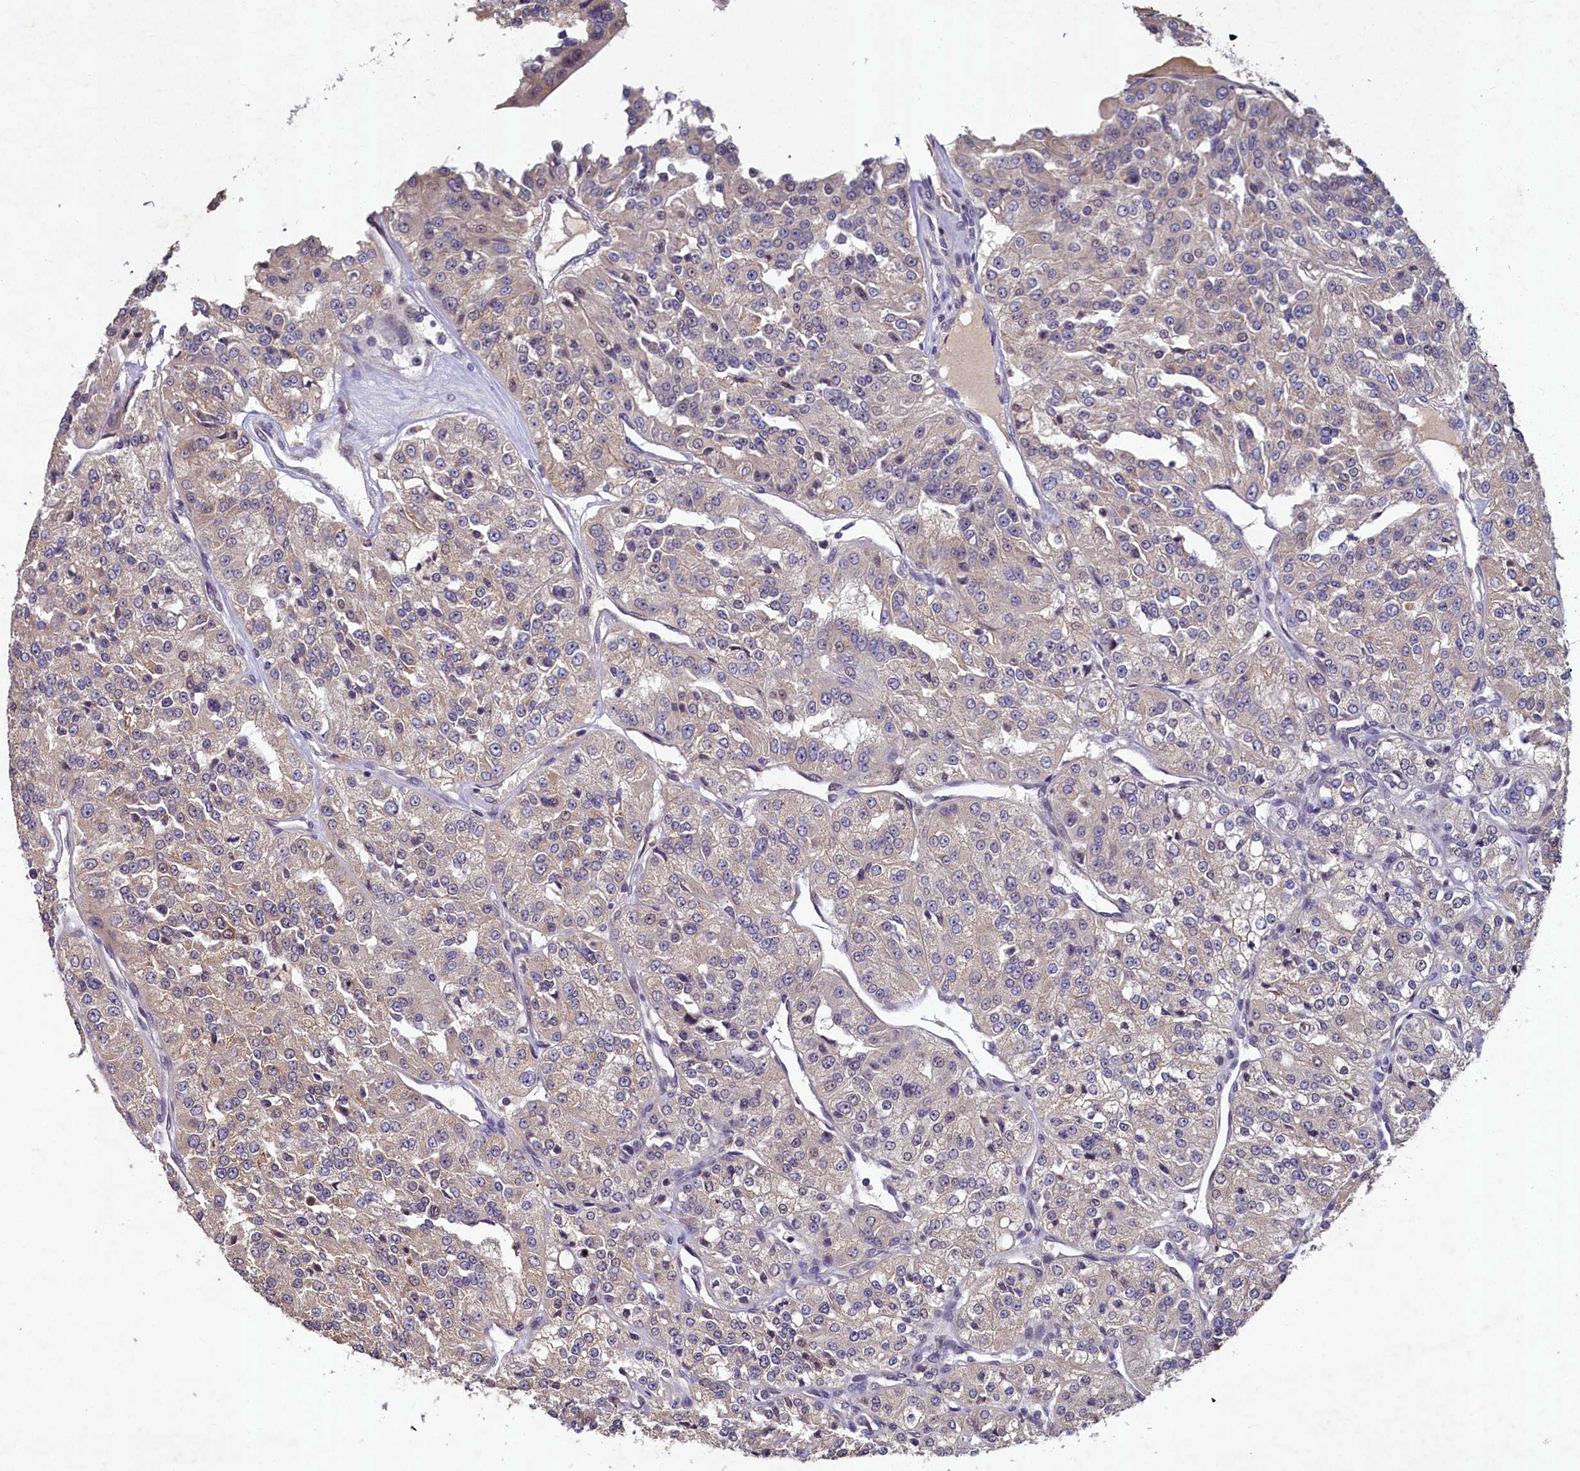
{"staining": {"intensity": "weak", "quantity": ">75%", "location": "cytoplasmic/membranous"}, "tissue": "renal cancer", "cell_type": "Tumor cells", "image_type": "cancer", "snomed": [{"axis": "morphology", "description": "Adenocarcinoma, NOS"}, {"axis": "topography", "description": "Kidney"}], "caption": "Weak cytoplasmic/membranous staining for a protein is seen in approximately >75% of tumor cells of renal cancer (adenocarcinoma) using IHC.", "gene": "LATS2", "patient": {"sex": "female", "age": 63}}